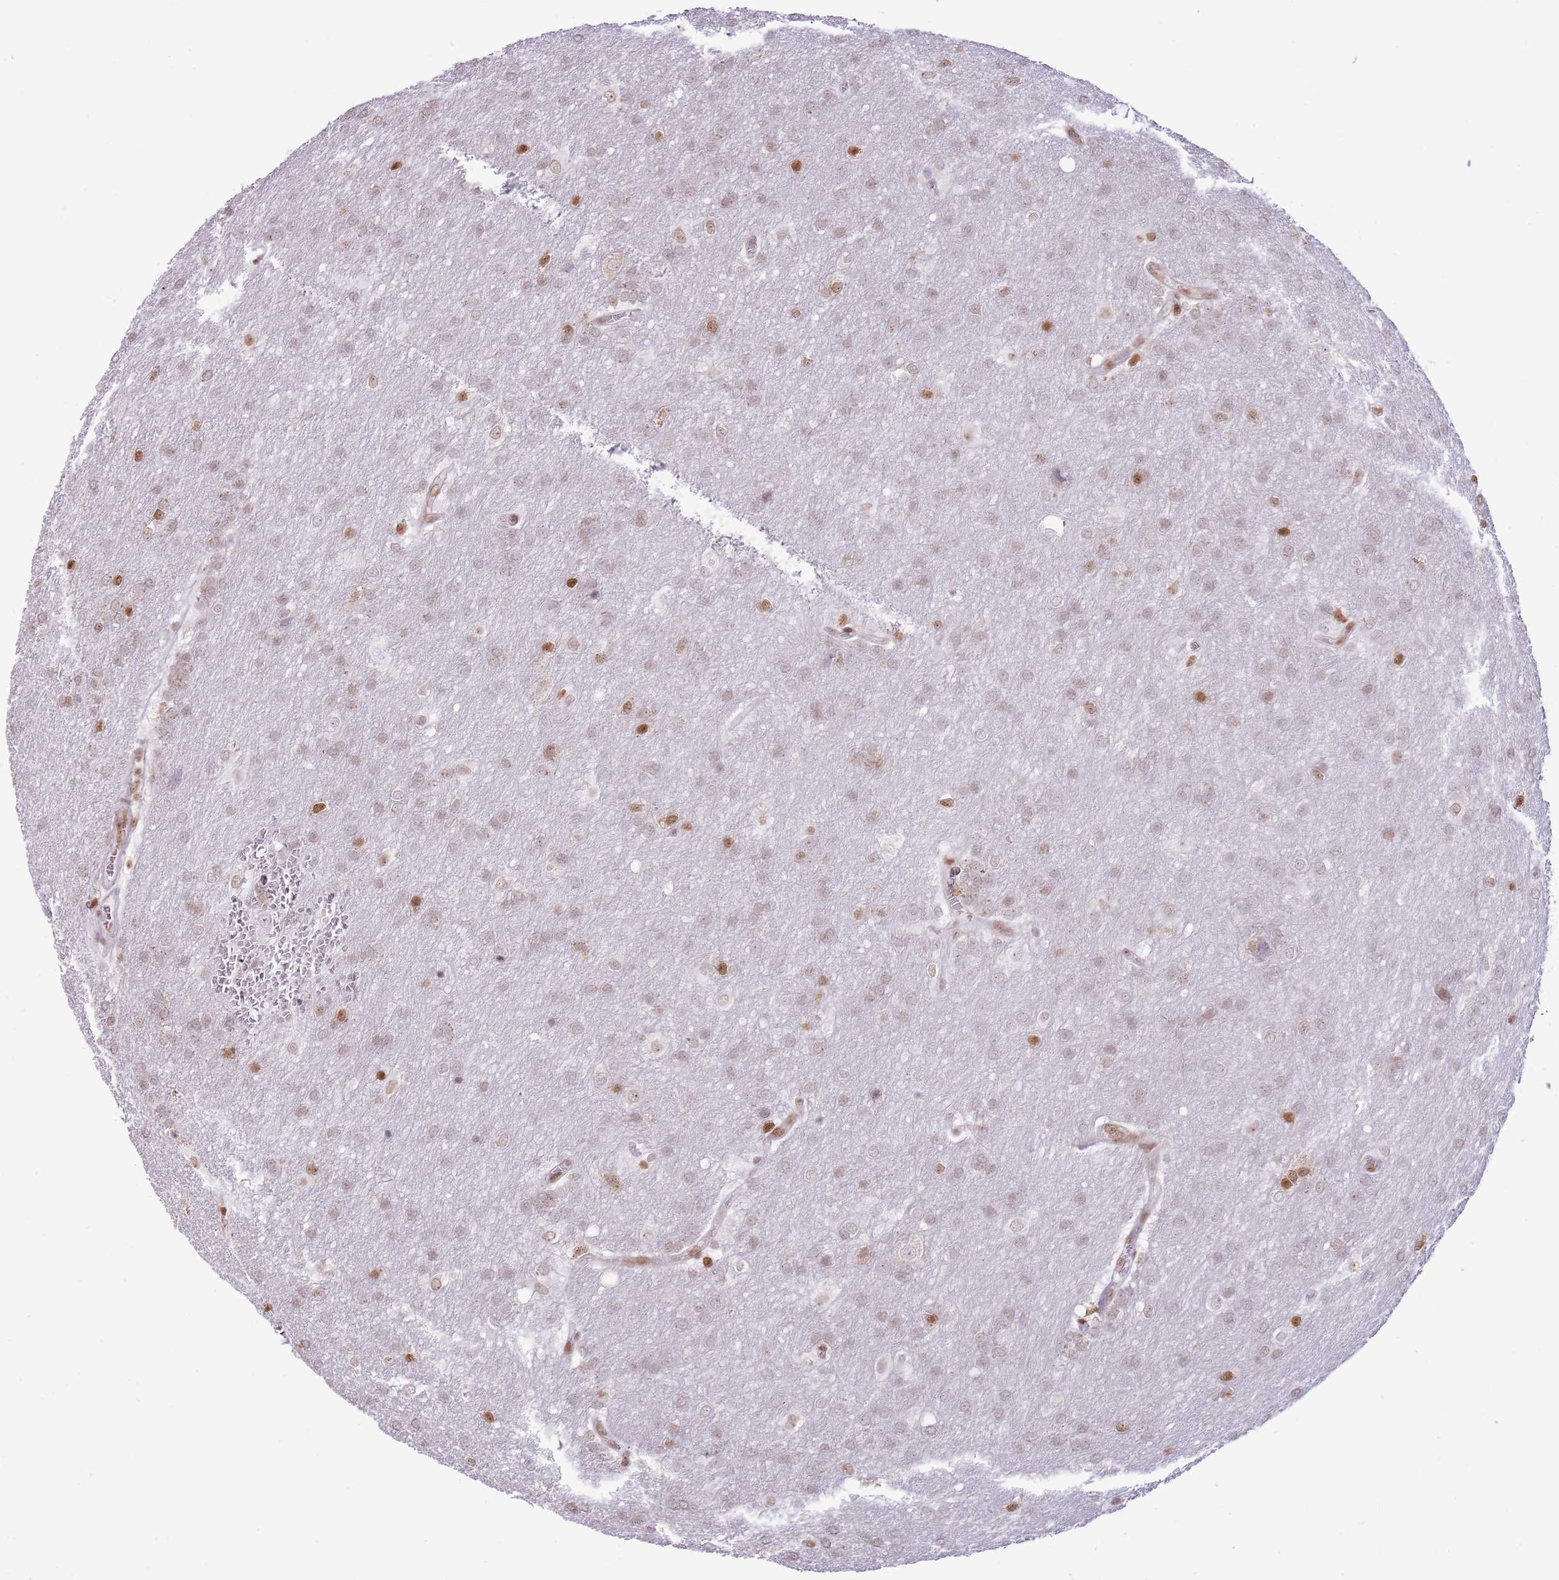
{"staining": {"intensity": "moderate", "quantity": "25%-75%", "location": "nuclear"}, "tissue": "glioma", "cell_type": "Tumor cells", "image_type": "cancer", "snomed": [{"axis": "morphology", "description": "Glioma, malignant, Low grade"}, {"axis": "topography", "description": "Brain"}], "caption": "Human glioma stained with a brown dye demonstrates moderate nuclear positive staining in approximately 25%-75% of tumor cells.", "gene": "SELENOH", "patient": {"sex": "male", "age": 66}}